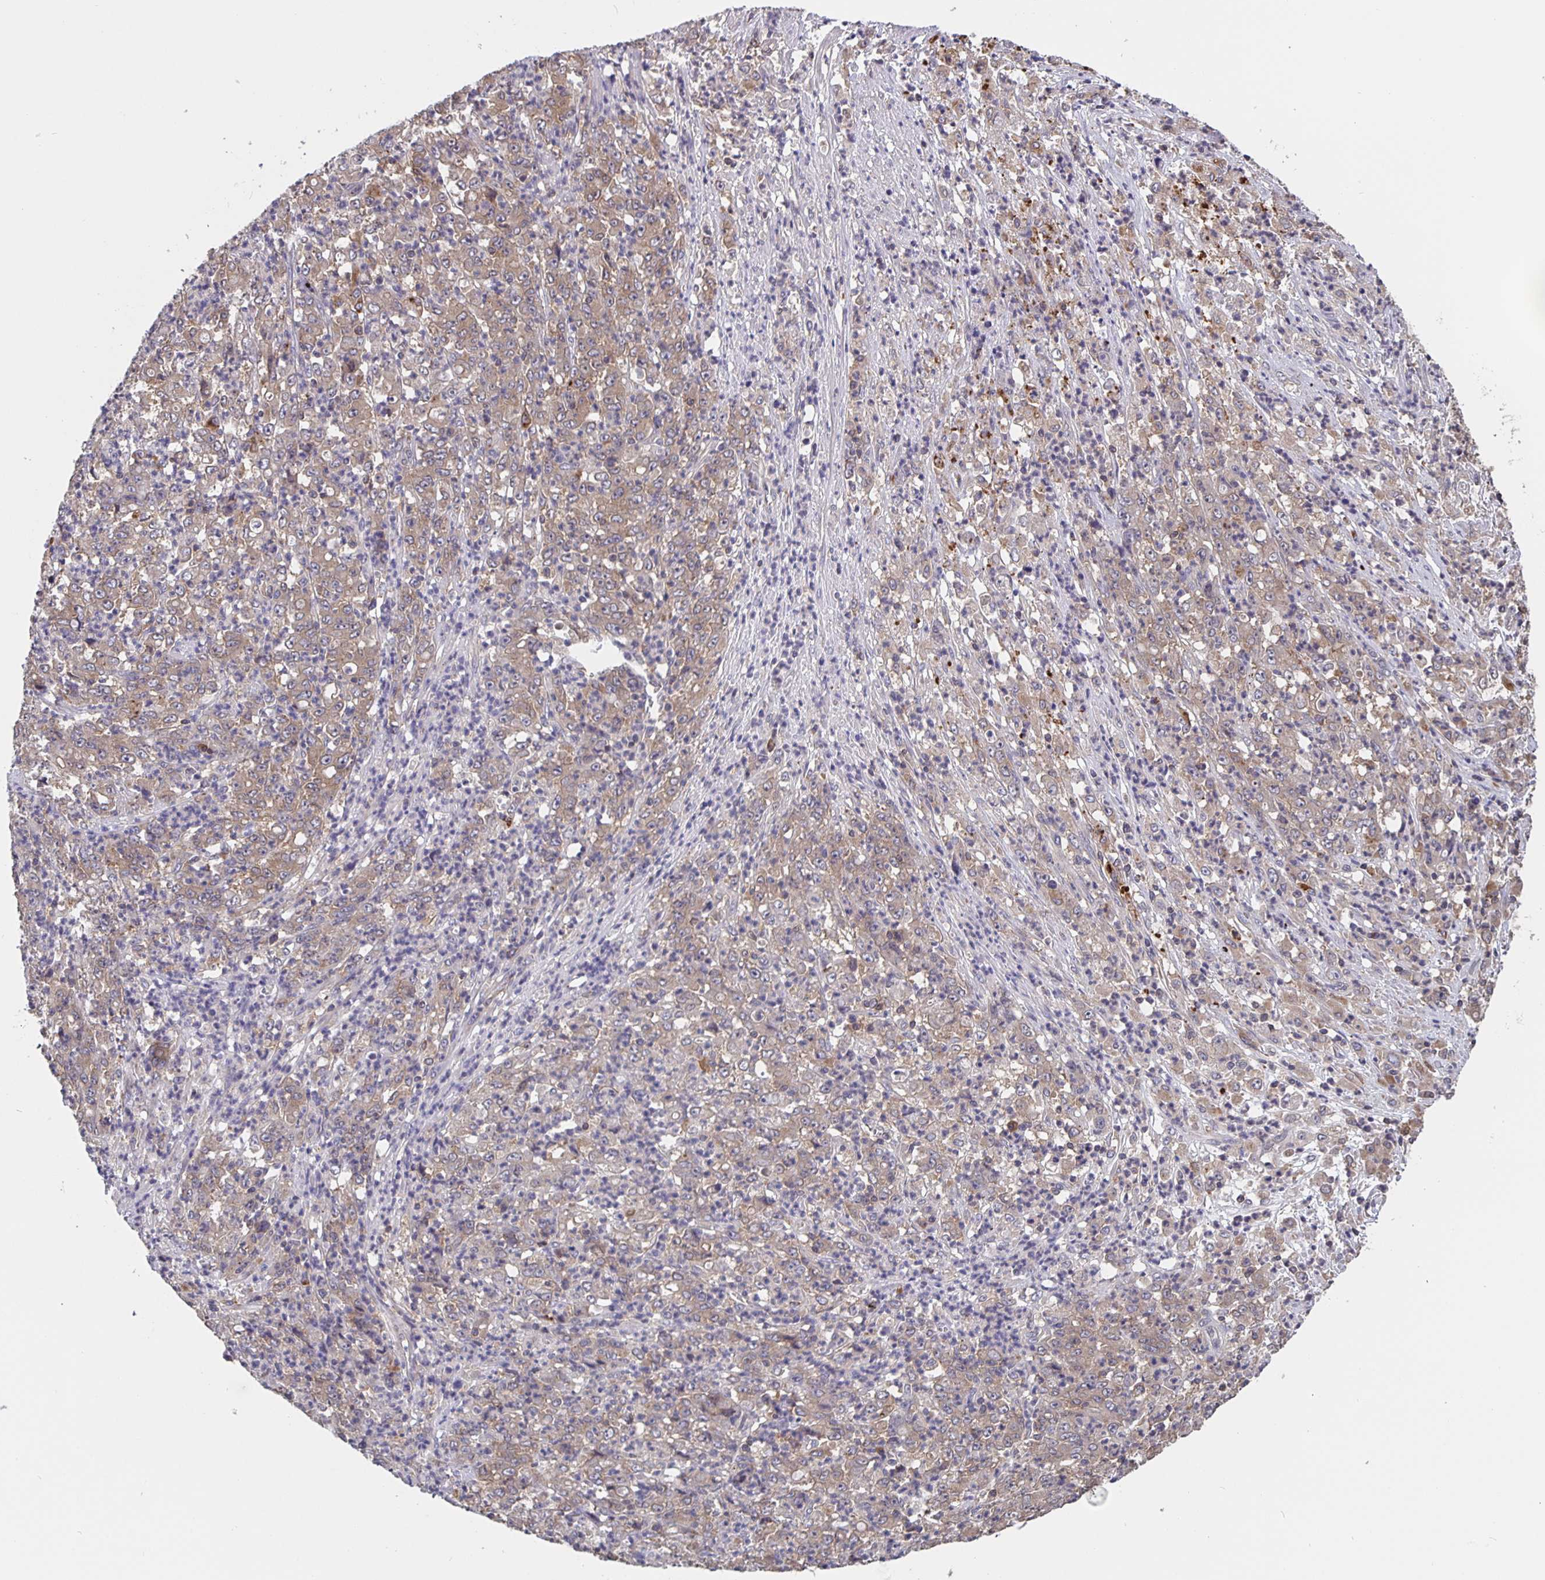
{"staining": {"intensity": "weak", "quantity": ">75%", "location": "cytoplasmic/membranous"}, "tissue": "stomach cancer", "cell_type": "Tumor cells", "image_type": "cancer", "snomed": [{"axis": "morphology", "description": "Adenocarcinoma, NOS"}, {"axis": "topography", "description": "Stomach, lower"}], "caption": "Immunohistochemical staining of human adenocarcinoma (stomach) exhibits low levels of weak cytoplasmic/membranous protein expression in approximately >75% of tumor cells. The staining was performed using DAB, with brown indicating positive protein expression. Nuclei are stained blue with hematoxylin.", "gene": "FEM1C", "patient": {"sex": "female", "age": 71}}